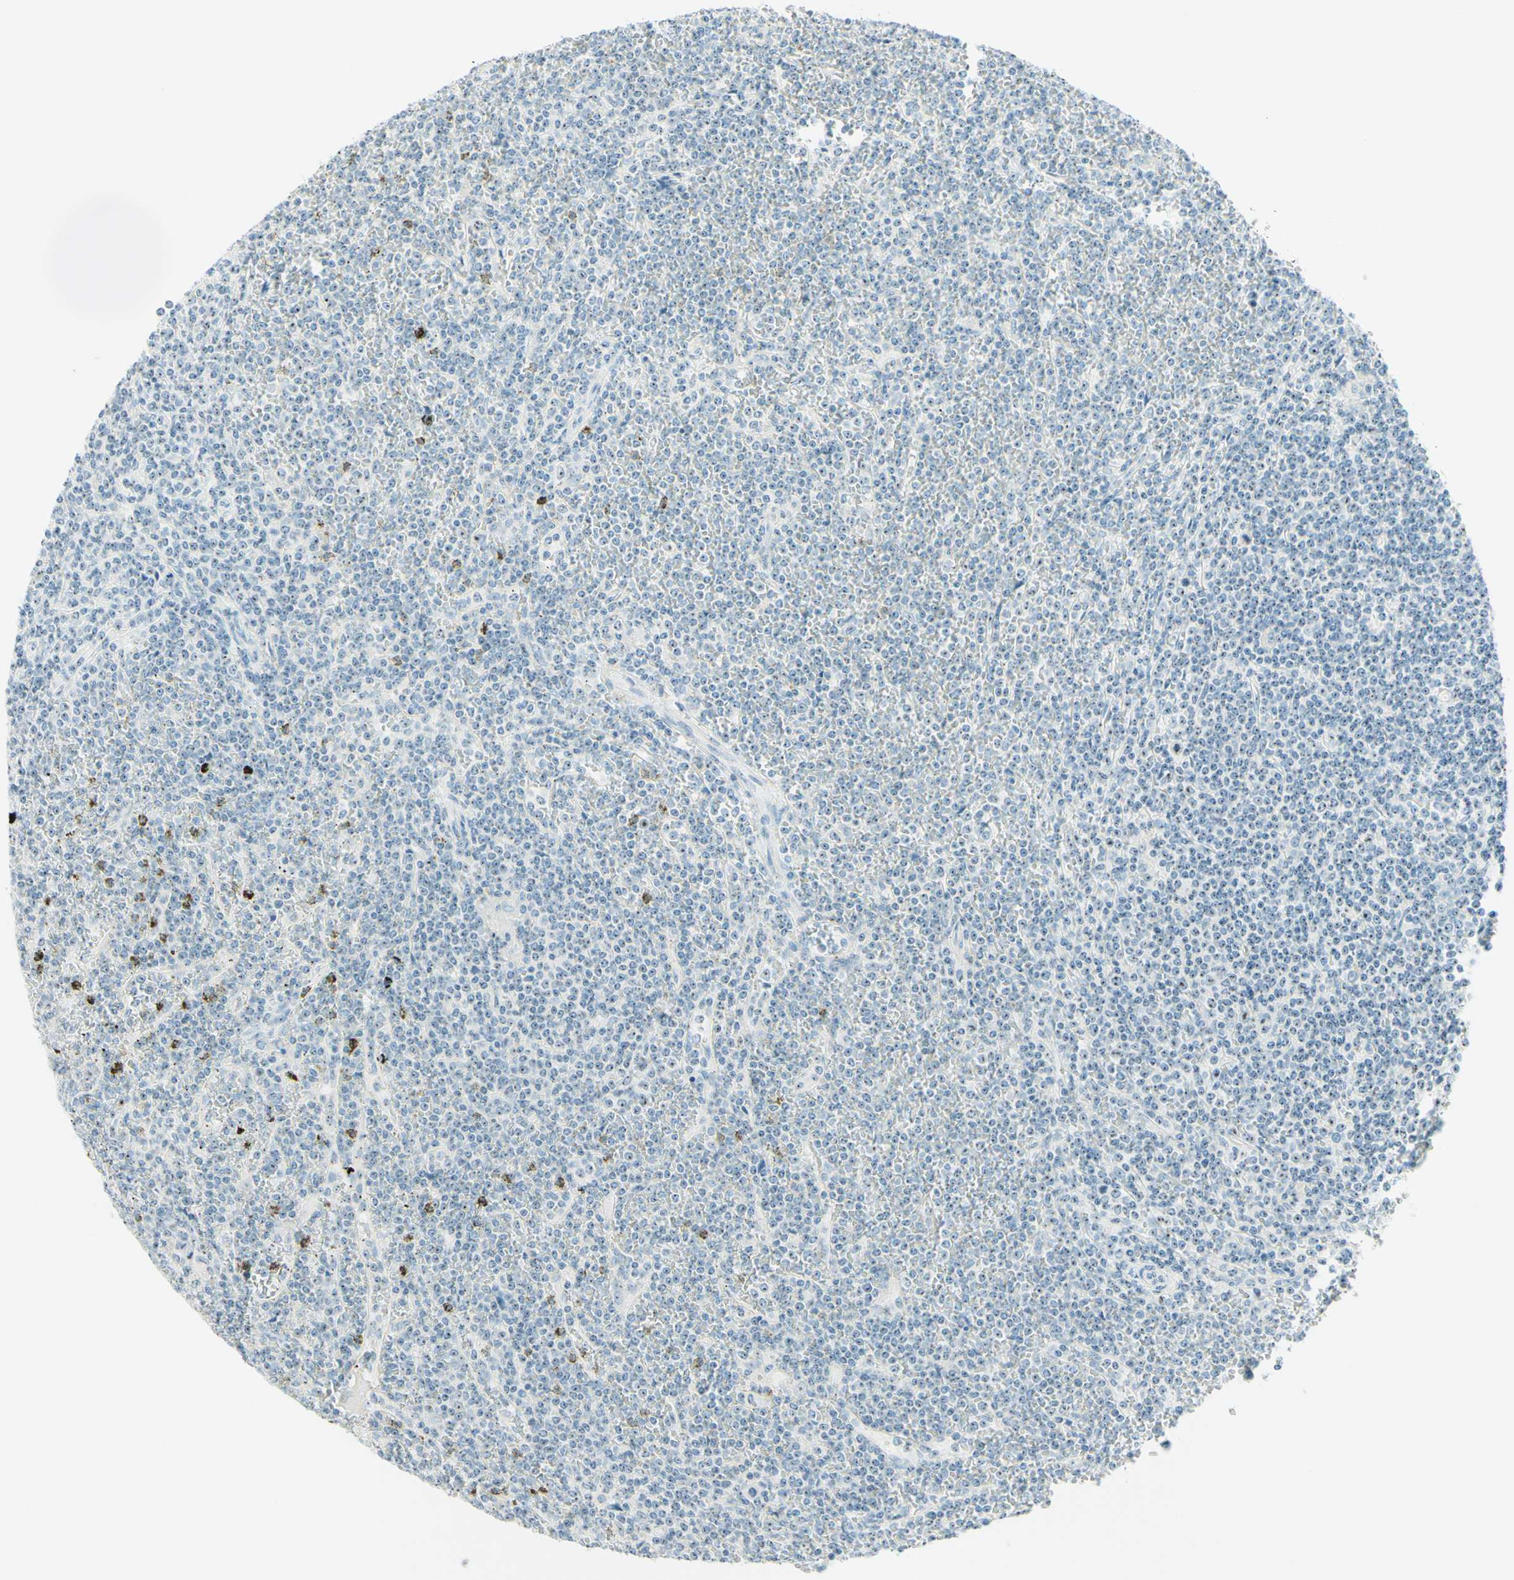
{"staining": {"intensity": "weak", "quantity": ">75%", "location": "nuclear"}, "tissue": "lymphoma", "cell_type": "Tumor cells", "image_type": "cancer", "snomed": [{"axis": "morphology", "description": "Malignant lymphoma, non-Hodgkin's type, Low grade"}, {"axis": "topography", "description": "Spleen"}], "caption": "This is a photomicrograph of immunohistochemistry staining of low-grade malignant lymphoma, non-Hodgkin's type, which shows weak positivity in the nuclear of tumor cells.", "gene": "FMR1NB", "patient": {"sex": "female", "age": 19}}